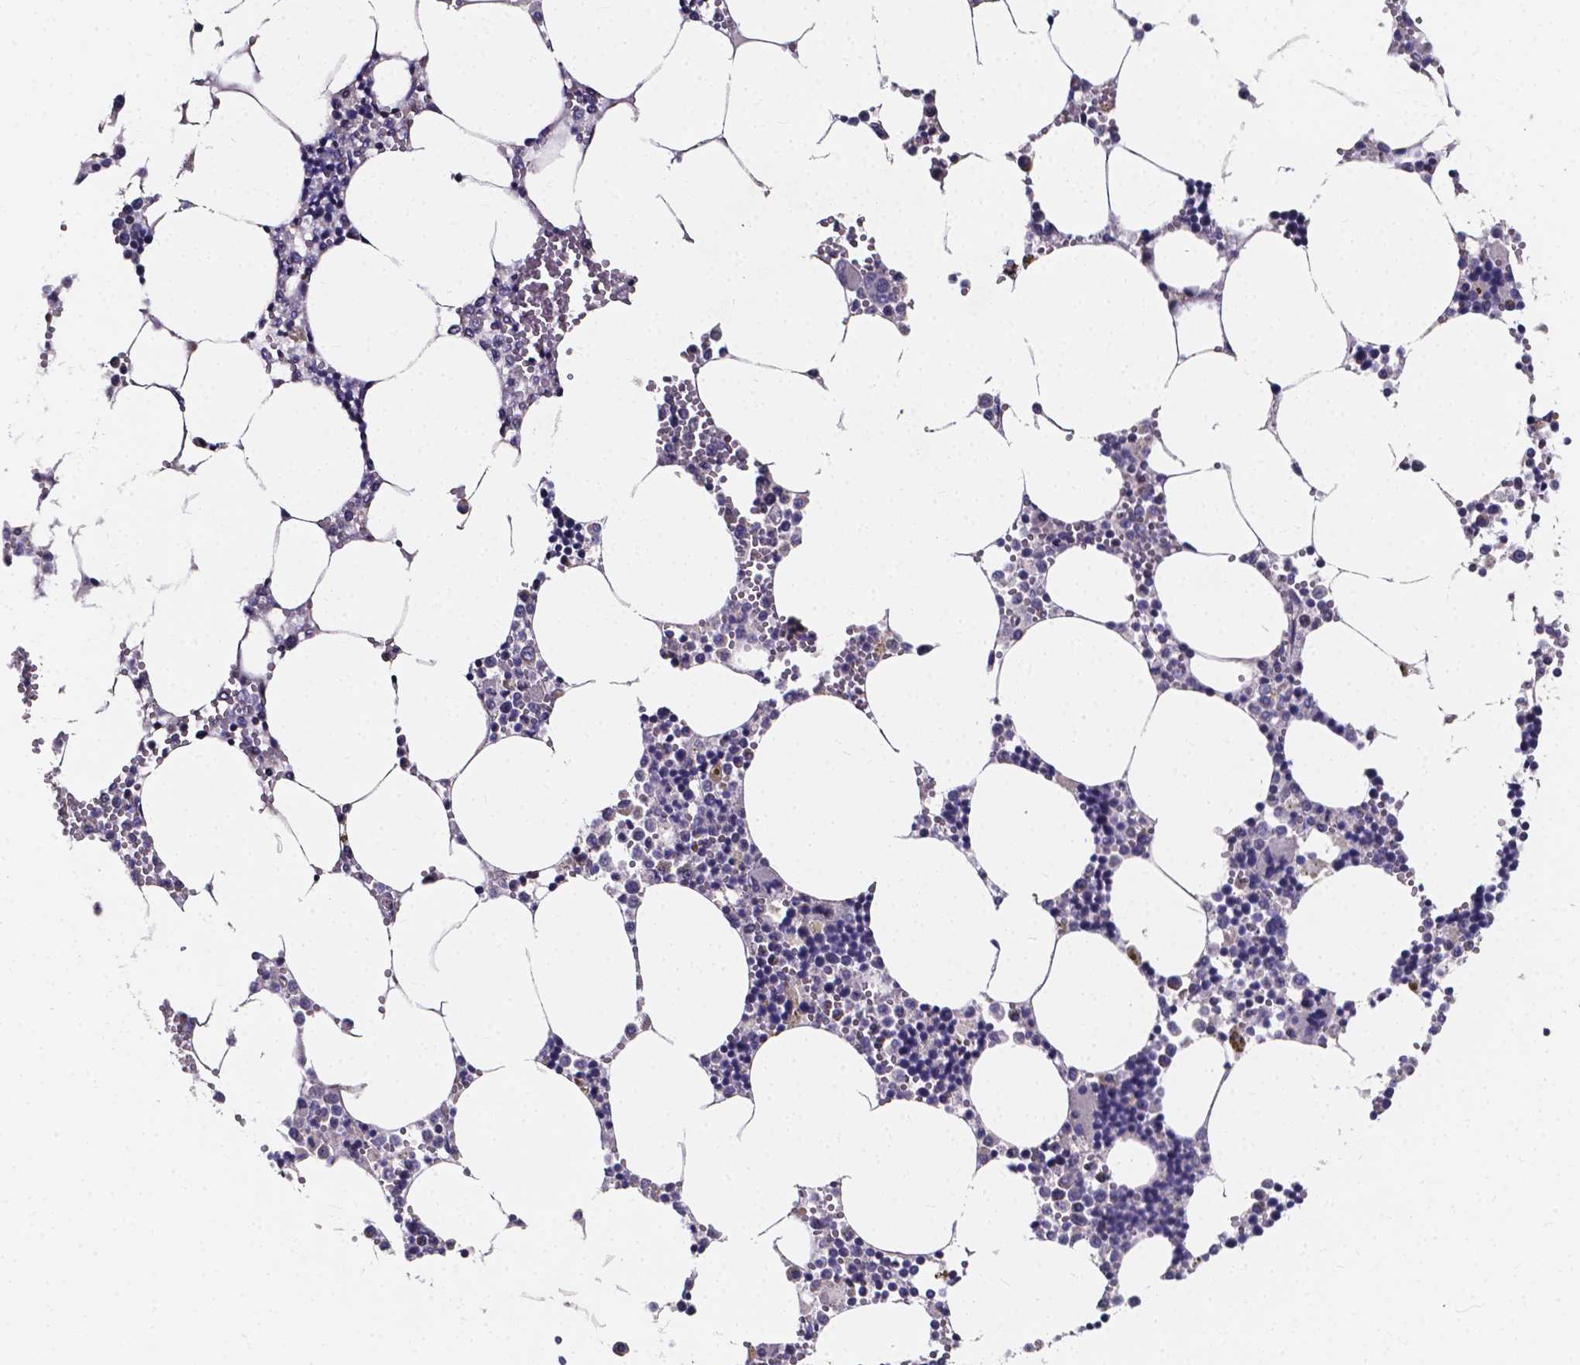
{"staining": {"intensity": "negative", "quantity": "none", "location": "none"}, "tissue": "bone marrow", "cell_type": "Hematopoietic cells", "image_type": "normal", "snomed": [{"axis": "morphology", "description": "Normal tissue, NOS"}, {"axis": "topography", "description": "Bone marrow"}], "caption": "Benign bone marrow was stained to show a protein in brown. There is no significant expression in hematopoietic cells. (Brightfield microscopy of DAB IHC at high magnification).", "gene": "THEMIS", "patient": {"sex": "male", "age": 54}}